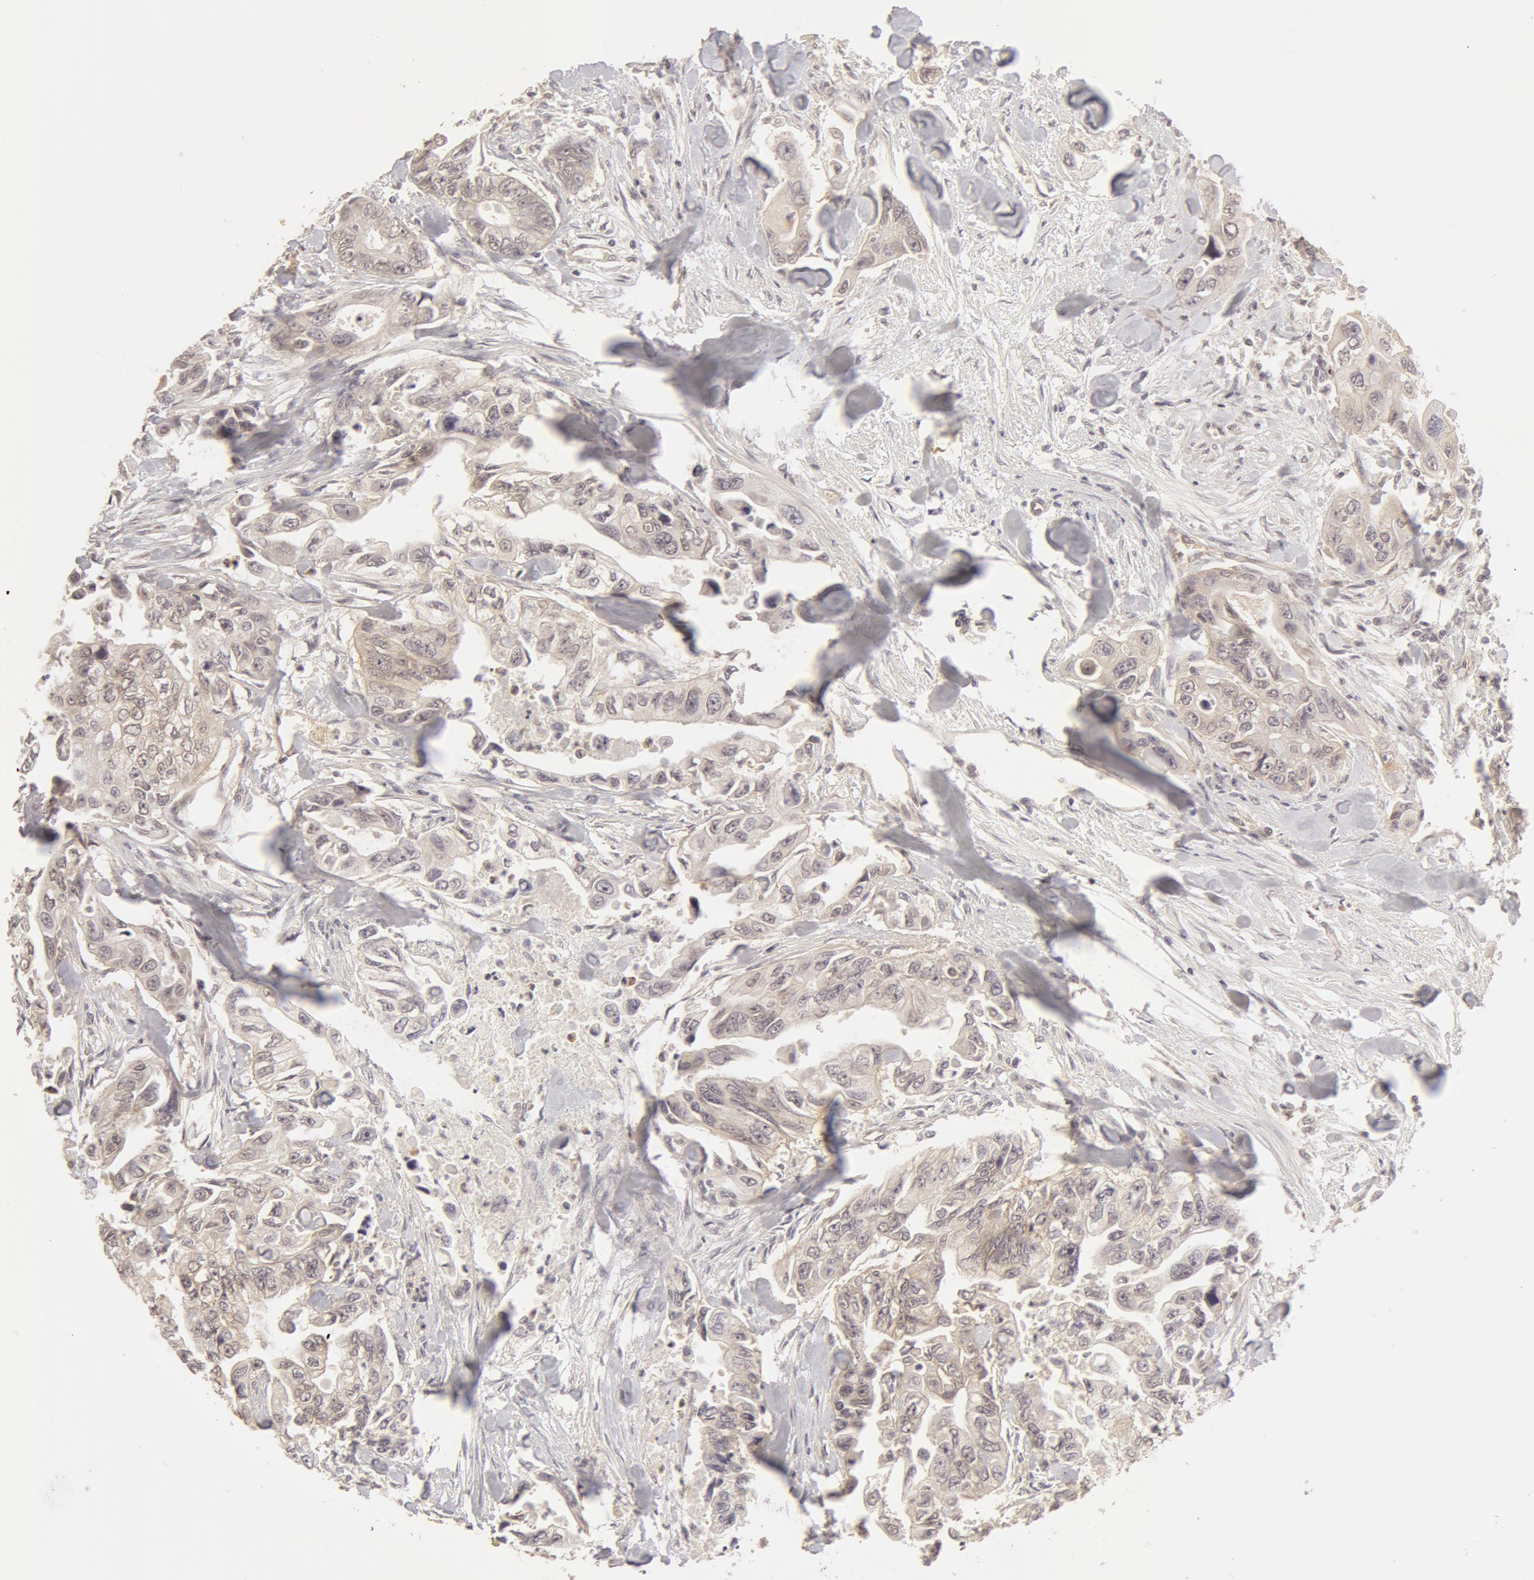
{"staining": {"intensity": "moderate", "quantity": ">75%", "location": "cytoplasmic/membranous"}, "tissue": "colorectal cancer", "cell_type": "Tumor cells", "image_type": "cancer", "snomed": [{"axis": "morphology", "description": "Adenocarcinoma, NOS"}, {"axis": "topography", "description": "Colon"}], "caption": "Immunohistochemical staining of colorectal cancer reveals medium levels of moderate cytoplasmic/membranous staining in about >75% of tumor cells.", "gene": "ADAM10", "patient": {"sex": "female", "age": 11}}